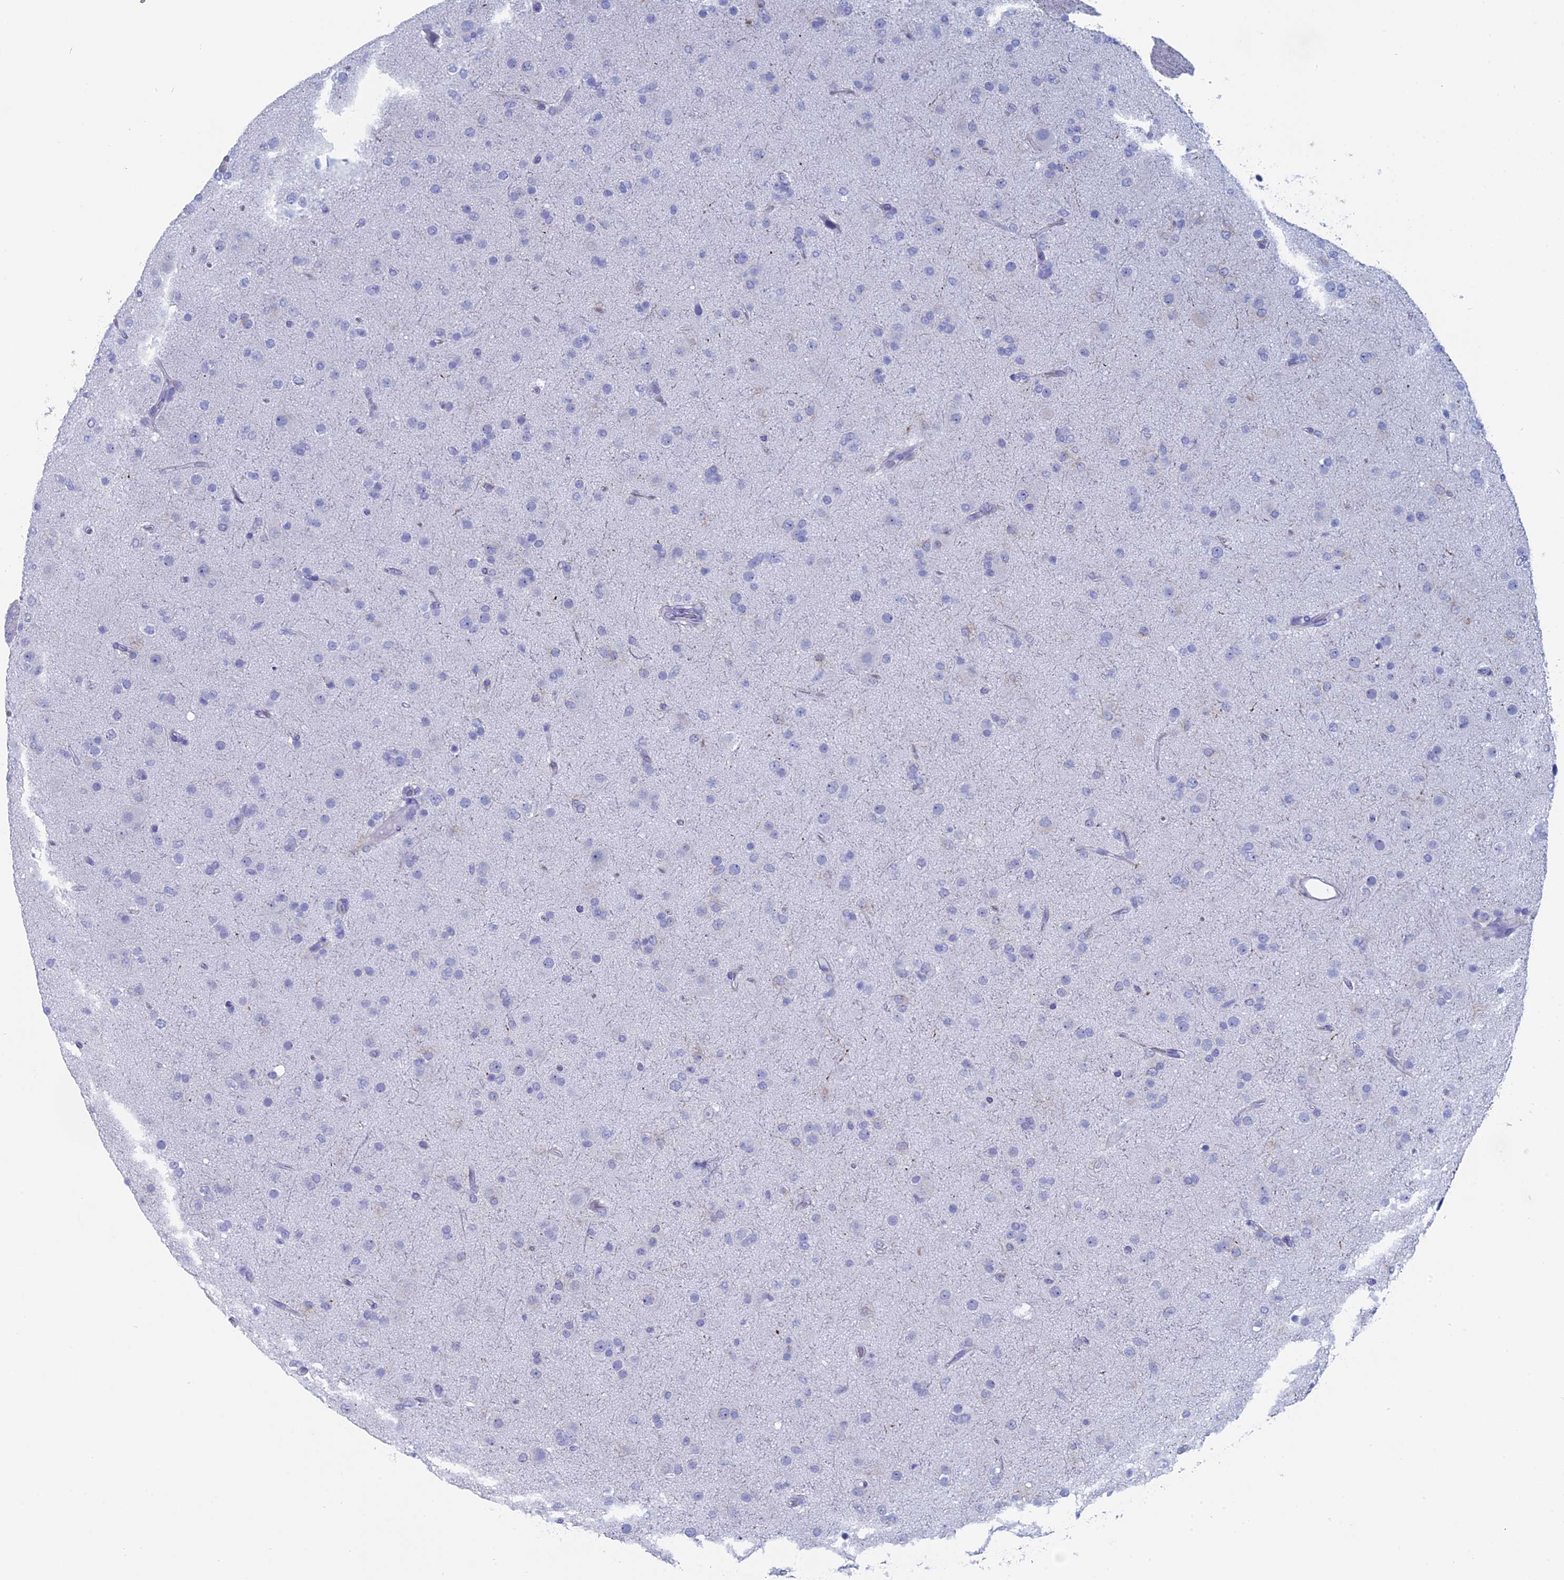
{"staining": {"intensity": "negative", "quantity": "none", "location": "none"}, "tissue": "glioma", "cell_type": "Tumor cells", "image_type": "cancer", "snomed": [{"axis": "morphology", "description": "Glioma, malignant, Low grade"}, {"axis": "topography", "description": "Brain"}], "caption": "The IHC image has no significant positivity in tumor cells of glioma tissue.", "gene": "ALMS1", "patient": {"sex": "male", "age": 65}}